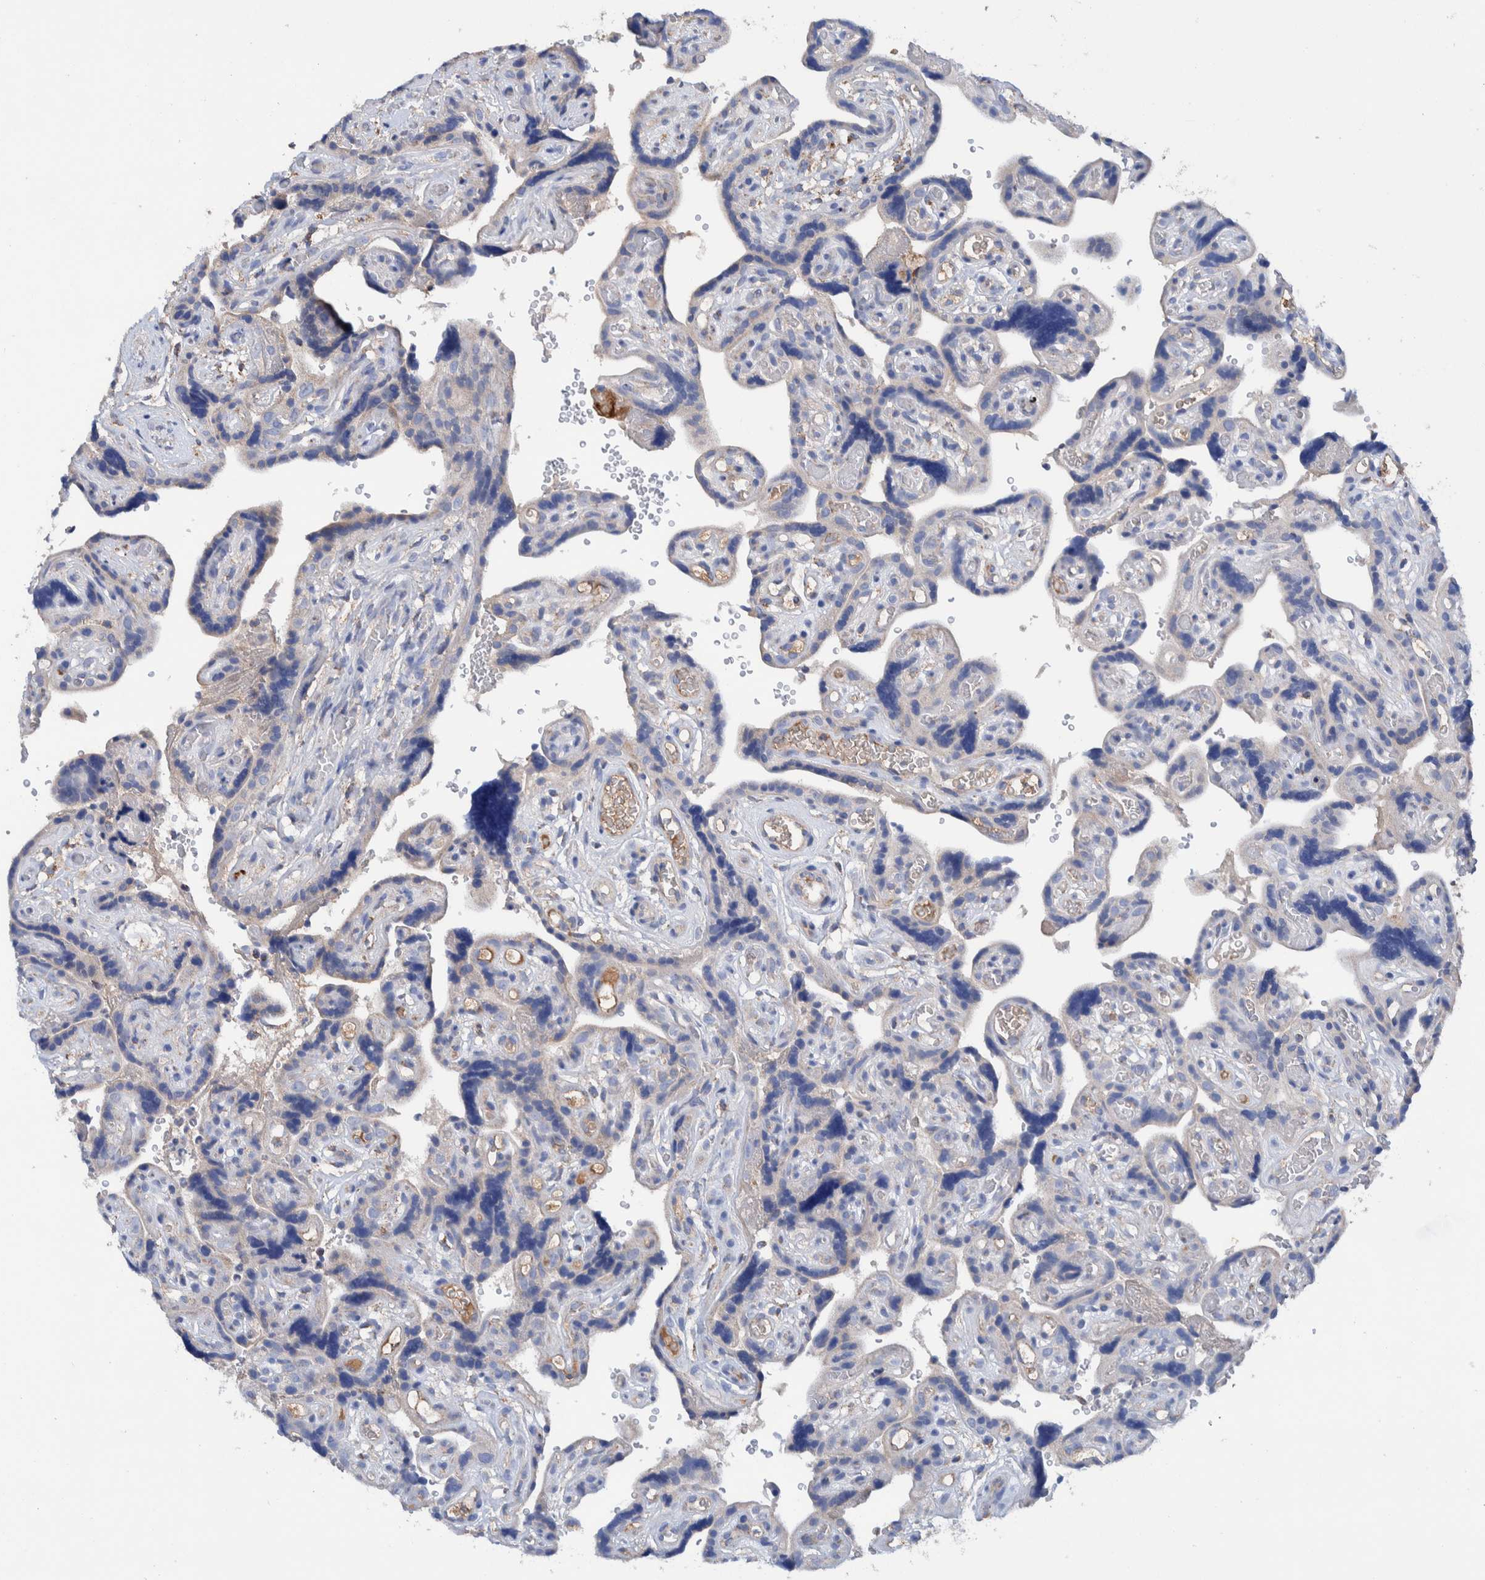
{"staining": {"intensity": "weak", "quantity": "<25%", "location": "cytoplasmic/membranous"}, "tissue": "placenta", "cell_type": "Decidual cells", "image_type": "normal", "snomed": [{"axis": "morphology", "description": "Normal tissue, NOS"}, {"axis": "topography", "description": "Placenta"}], "caption": "The image demonstrates no significant staining in decidual cells of placenta.", "gene": "DECR1", "patient": {"sex": "female", "age": 30}}